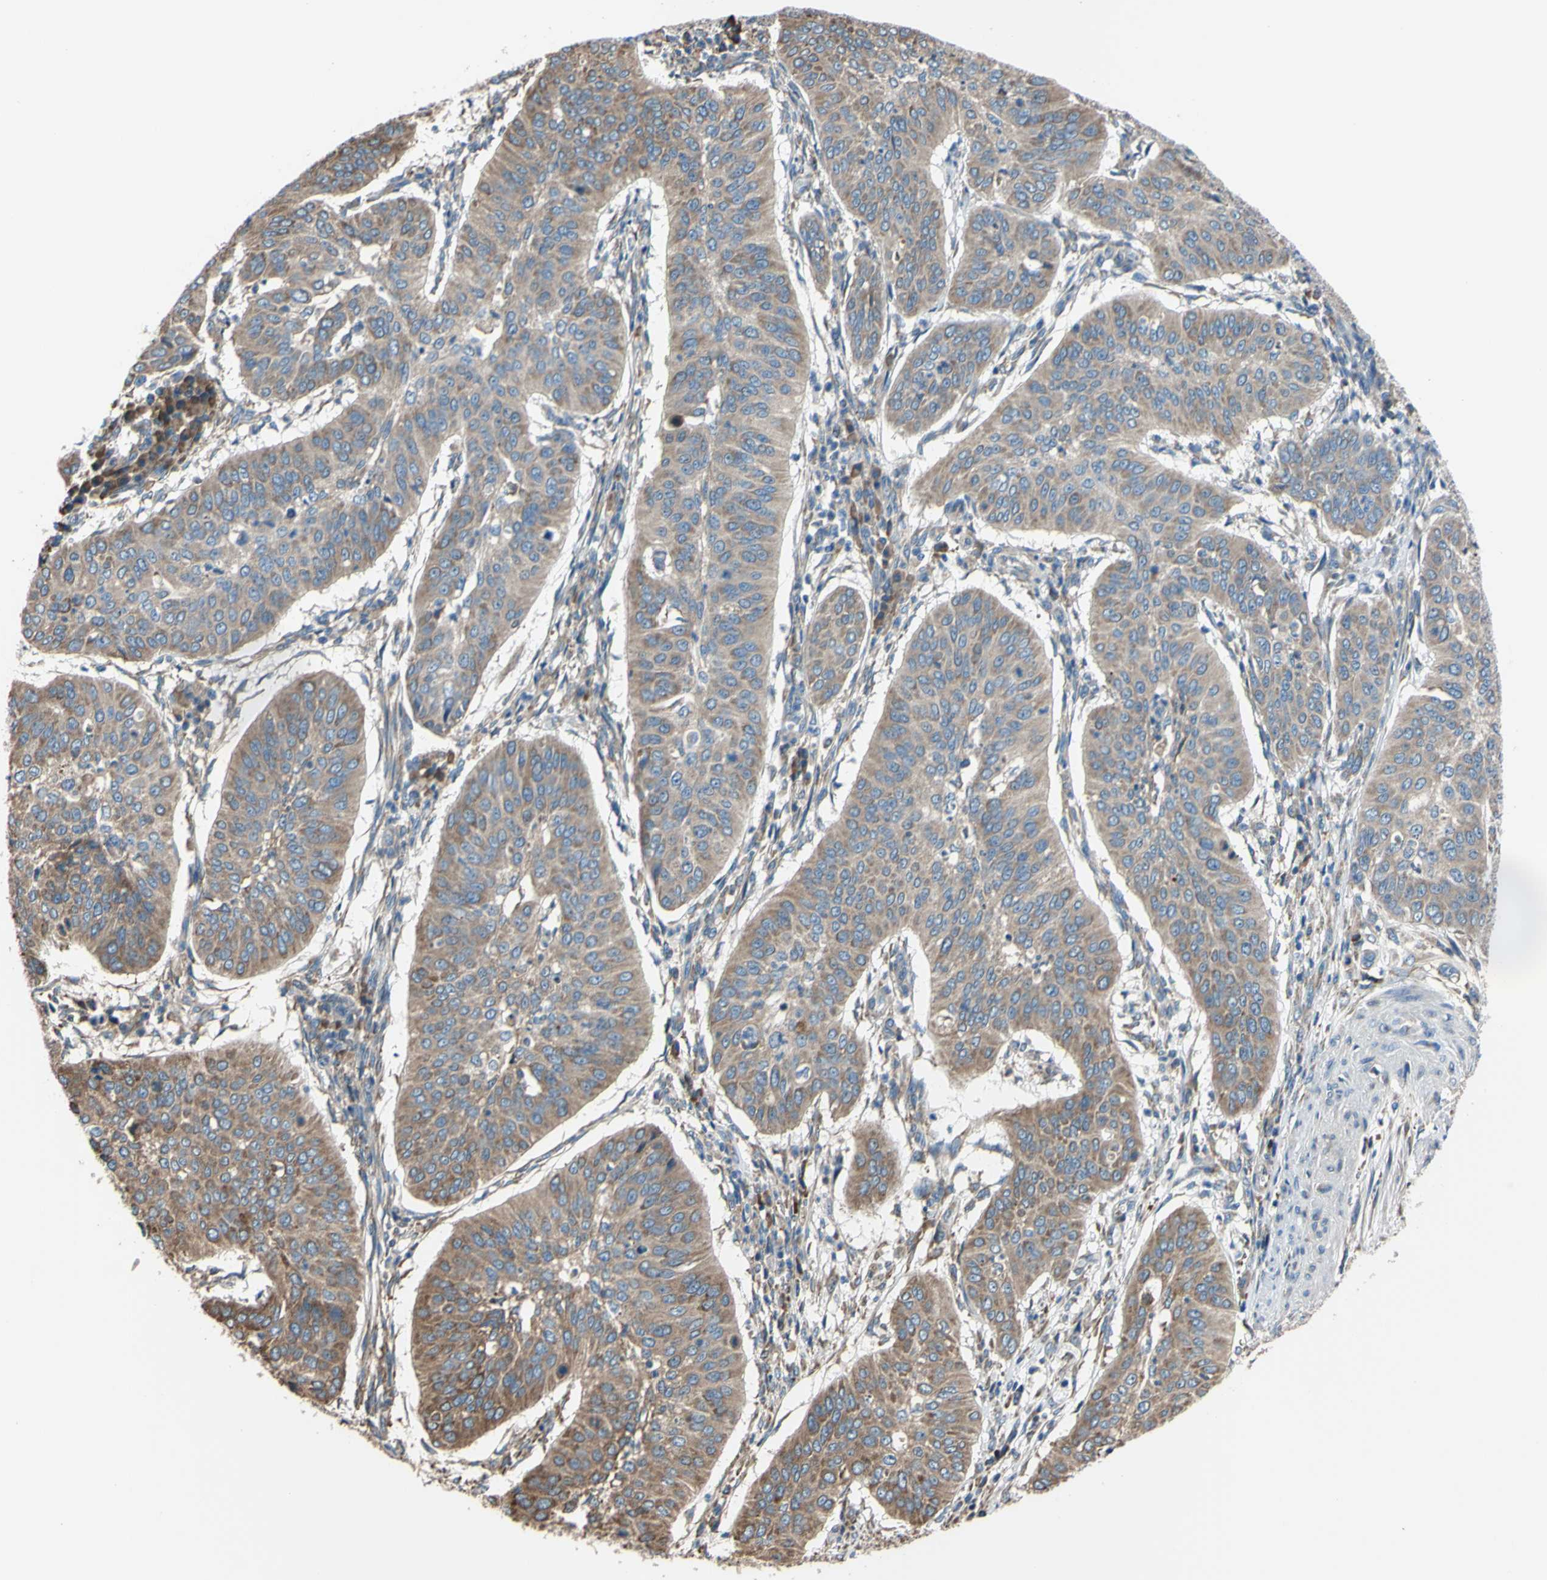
{"staining": {"intensity": "moderate", "quantity": ">75%", "location": "cytoplasmic/membranous"}, "tissue": "cervical cancer", "cell_type": "Tumor cells", "image_type": "cancer", "snomed": [{"axis": "morphology", "description": "Normal tissue, NOS"}, {"axis": "morphology", "description": "Squamous cell carcinoma, NOS"}, {"axis": "topography", "description": "Cervix"}], "caption": "Protein staining of cervical cancer tissue demonstrates moderate cytoplasmic/membranous staining in about >75% of tumor cells.", "gene": "BMF", "patient": {"sex": "female", "age": 39}}